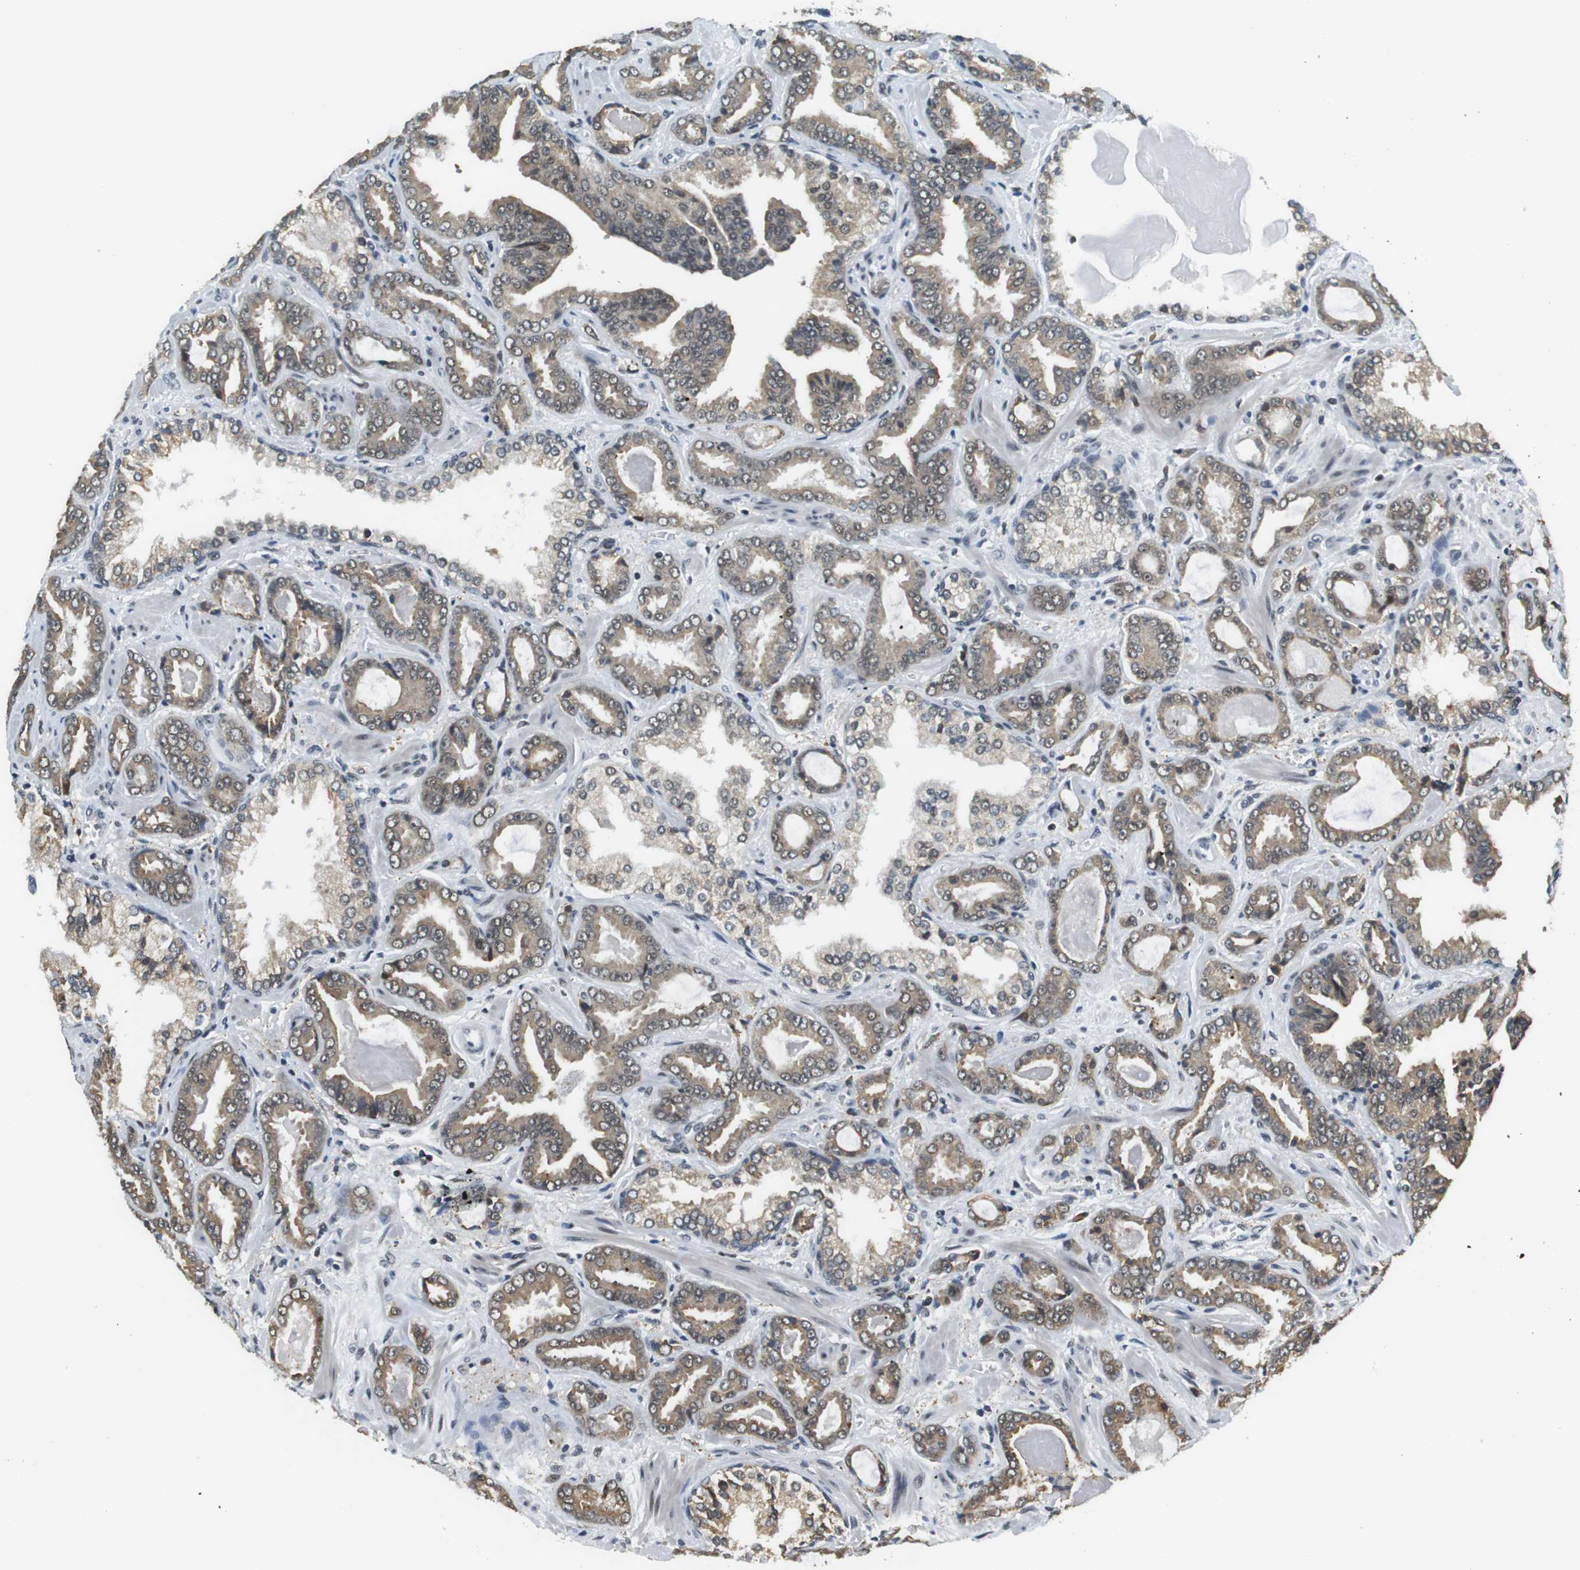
{"staining": {"intensity": "weak", "quantity": "25%-75%", "location": "cytoplasmic/membranous,nuclear"}, "tissue": "prostate cancer", "cell_type": "Tumor cells", "image_type": "cancer", "snomed": [{"axis": "morphology", "description": "Adenocarcinoma, Low grade"}, {"axis": "topography", "description": "Prostate"}], "caption": "The image shows immunohistochemical staining of prostate cancer (adenocarcinoma (low-grade)). There is weak cytoplasmic/membranous and nuclear expression is identified in approximately 25%-75% of tumor cells.", "gene": "RNF38", "patient": {"sex": "male", "age": 60}}